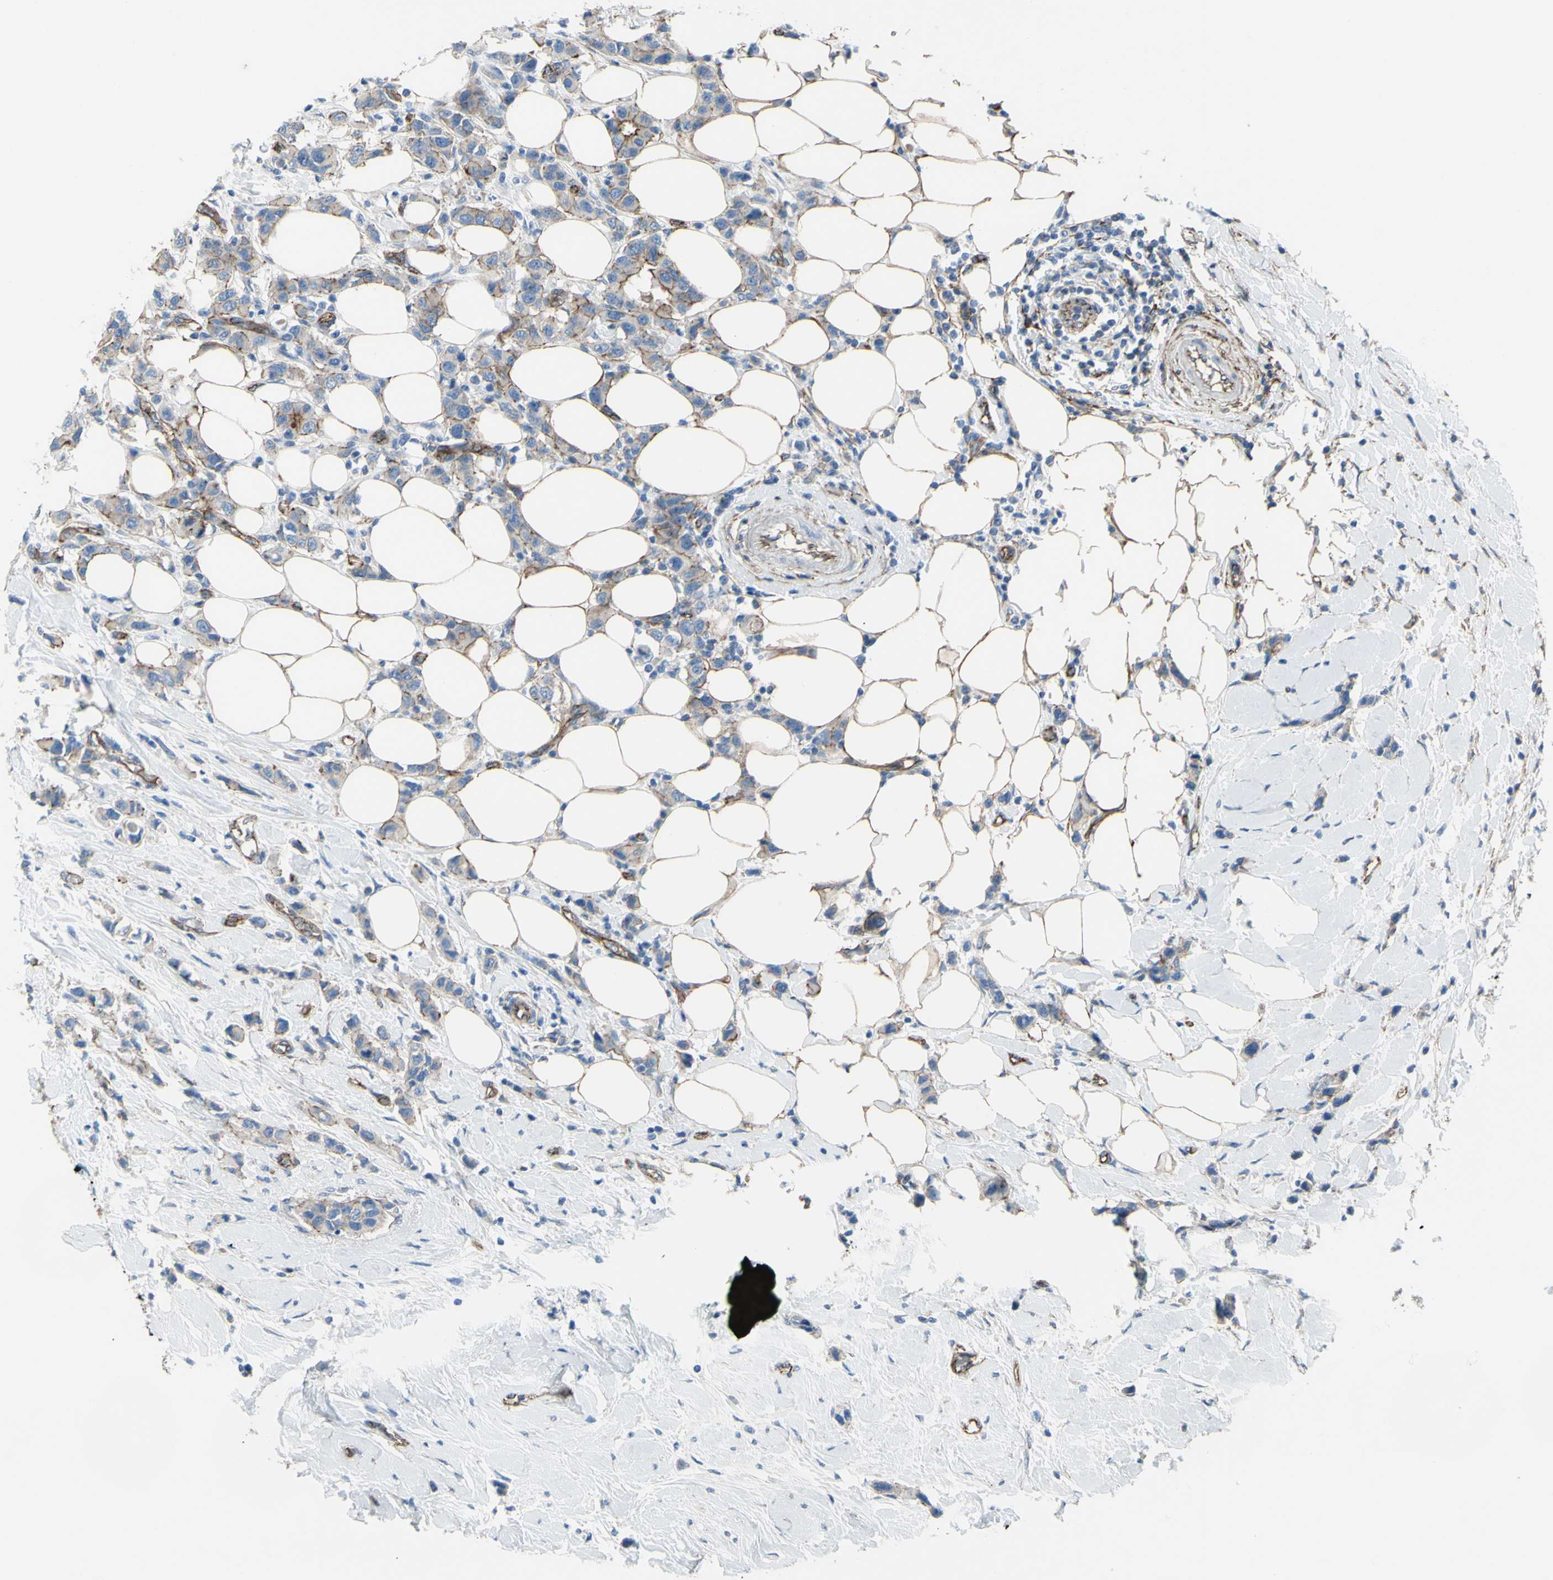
{"staining": {"intensity": "moderate", "quantity": ">75%", "location": "cytoplasmic/membranous"}, "tissue": "breast cancer", "cell_type": "Tumor cells", "image_type": "cancer", "snomed": [{"axis": "morphology", "description": "Normal tissue, NOS"}, {"axis": "morphology", "description": "Duct carcinoma"}, {"axis": "topography", "description": "Breast"}], "caption": "Tumor cells reveal medium levels of moderate cytoplasmic/membranous expression in approximately >75% of cells in human invasive ductal carcinoma (breast).", "gene": "TPBG", "patient": {"sex": "female", "age": 50}}